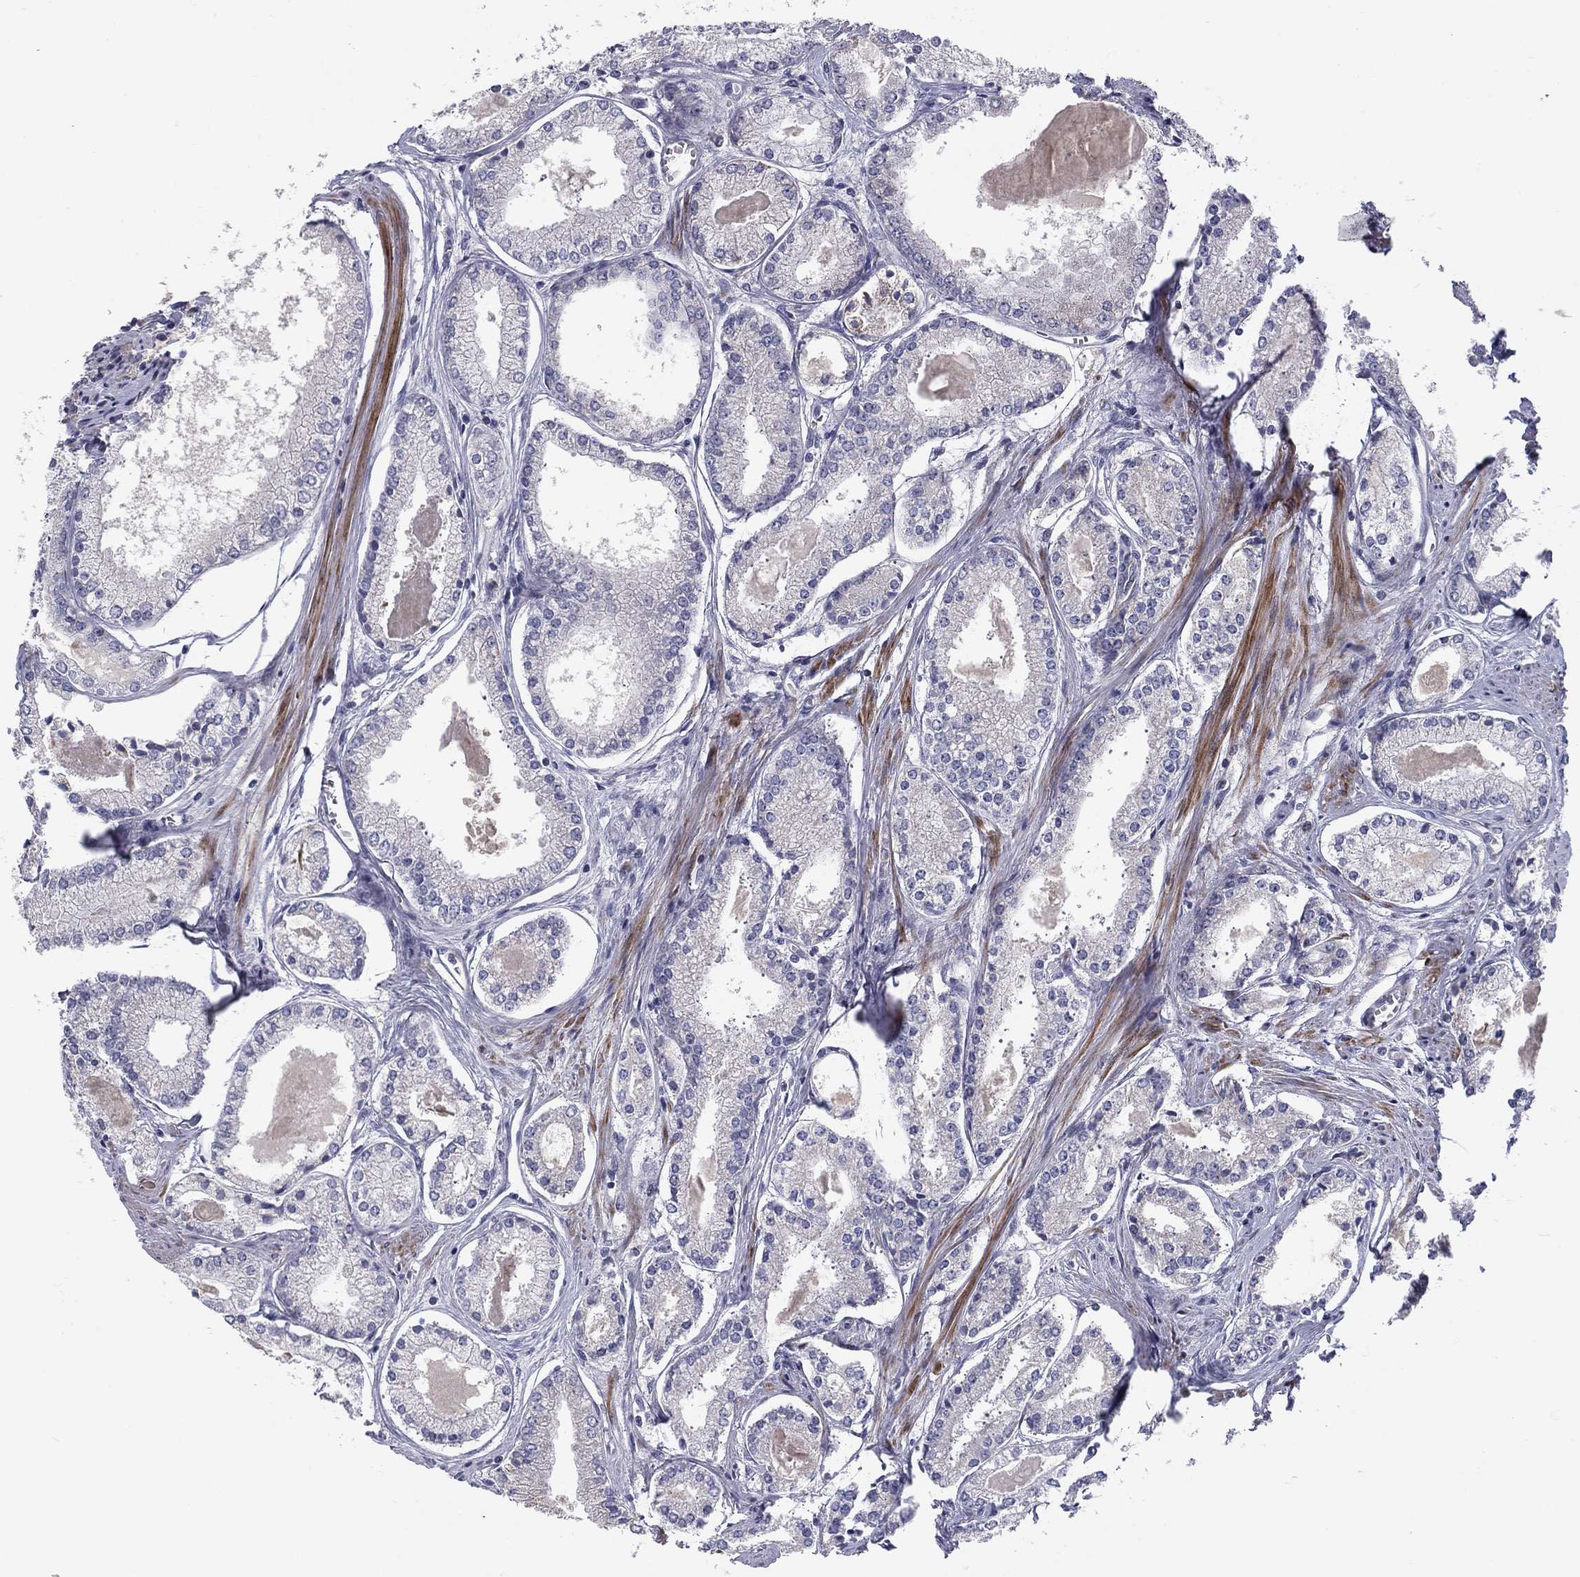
{"staining": {"intensity": "negative", "quantity": "none", "location": "none"}, "tissue": "prostate cancer", "cell_type": "Tumor cells", "image_type": "cancer", "snomed": [{"axis": "morphology", "description": "Adenocarcinoma, NOS"}, {"axis": "topography", "description": "Prostate"}], "caption": "The immunohistochemistry image has no significant positivity in tumor cells of adenocarcinoma (prostate) tissue.", "gene": "MIOS", "patient": {"sex": "male", "age": 72}}